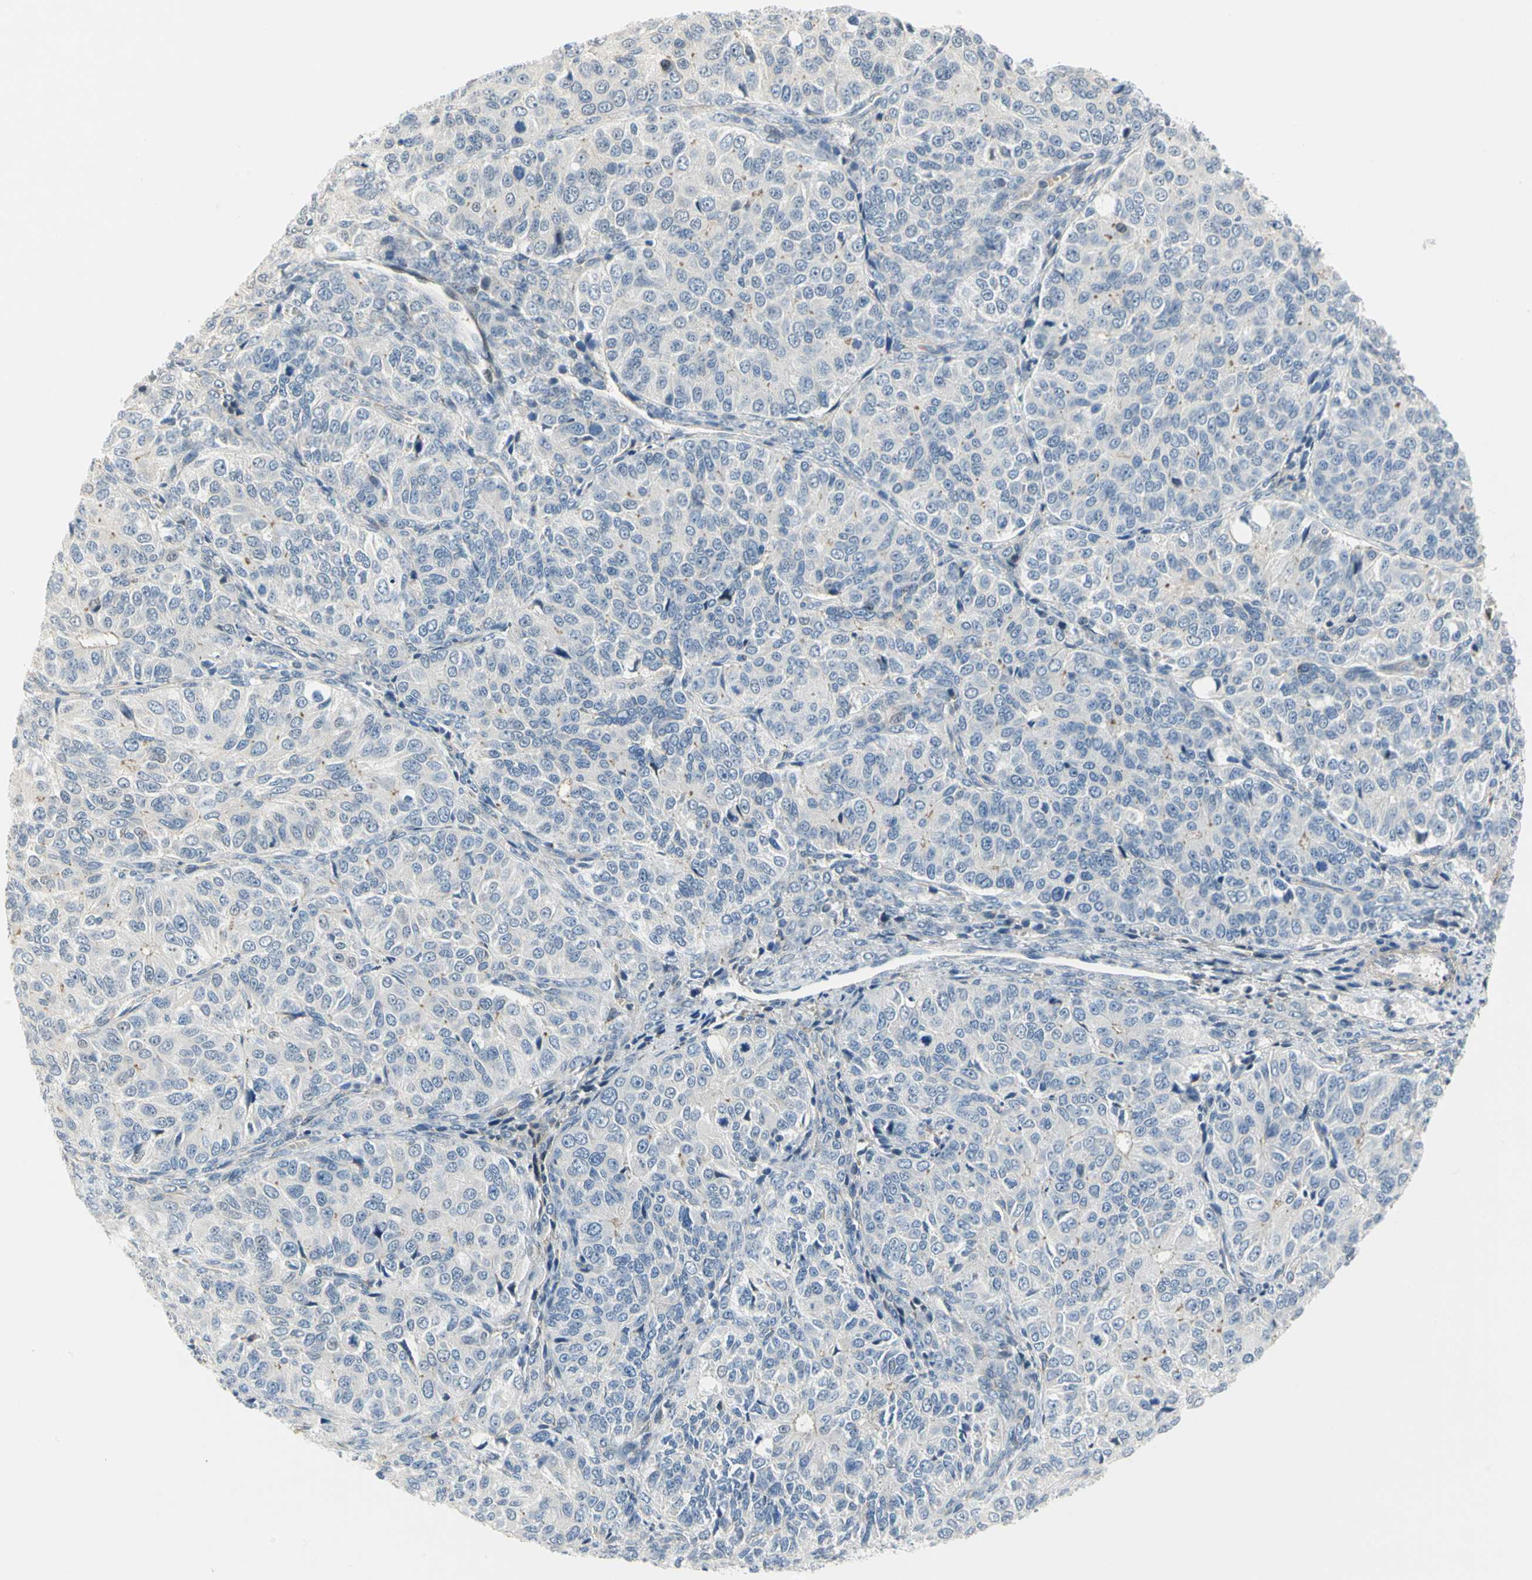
{"staining": {"intensity": "negative", "quantity": "none", "location": "none"}, "tissue": "ovarian cancer", "cell_type": "Tumor cells", "image_type": "cancer", "snomed": [{"axis": "morphology", "description": "Carcinoma, endometroid"}, {"axis": "topography", "description": "Ovary"}], "caption": "The histopathology image demonstrates no significant staining in tumor cells of ovarian cancer.", "gene": "IMPG2", "patient": {"sex": "female", "age": 51}}